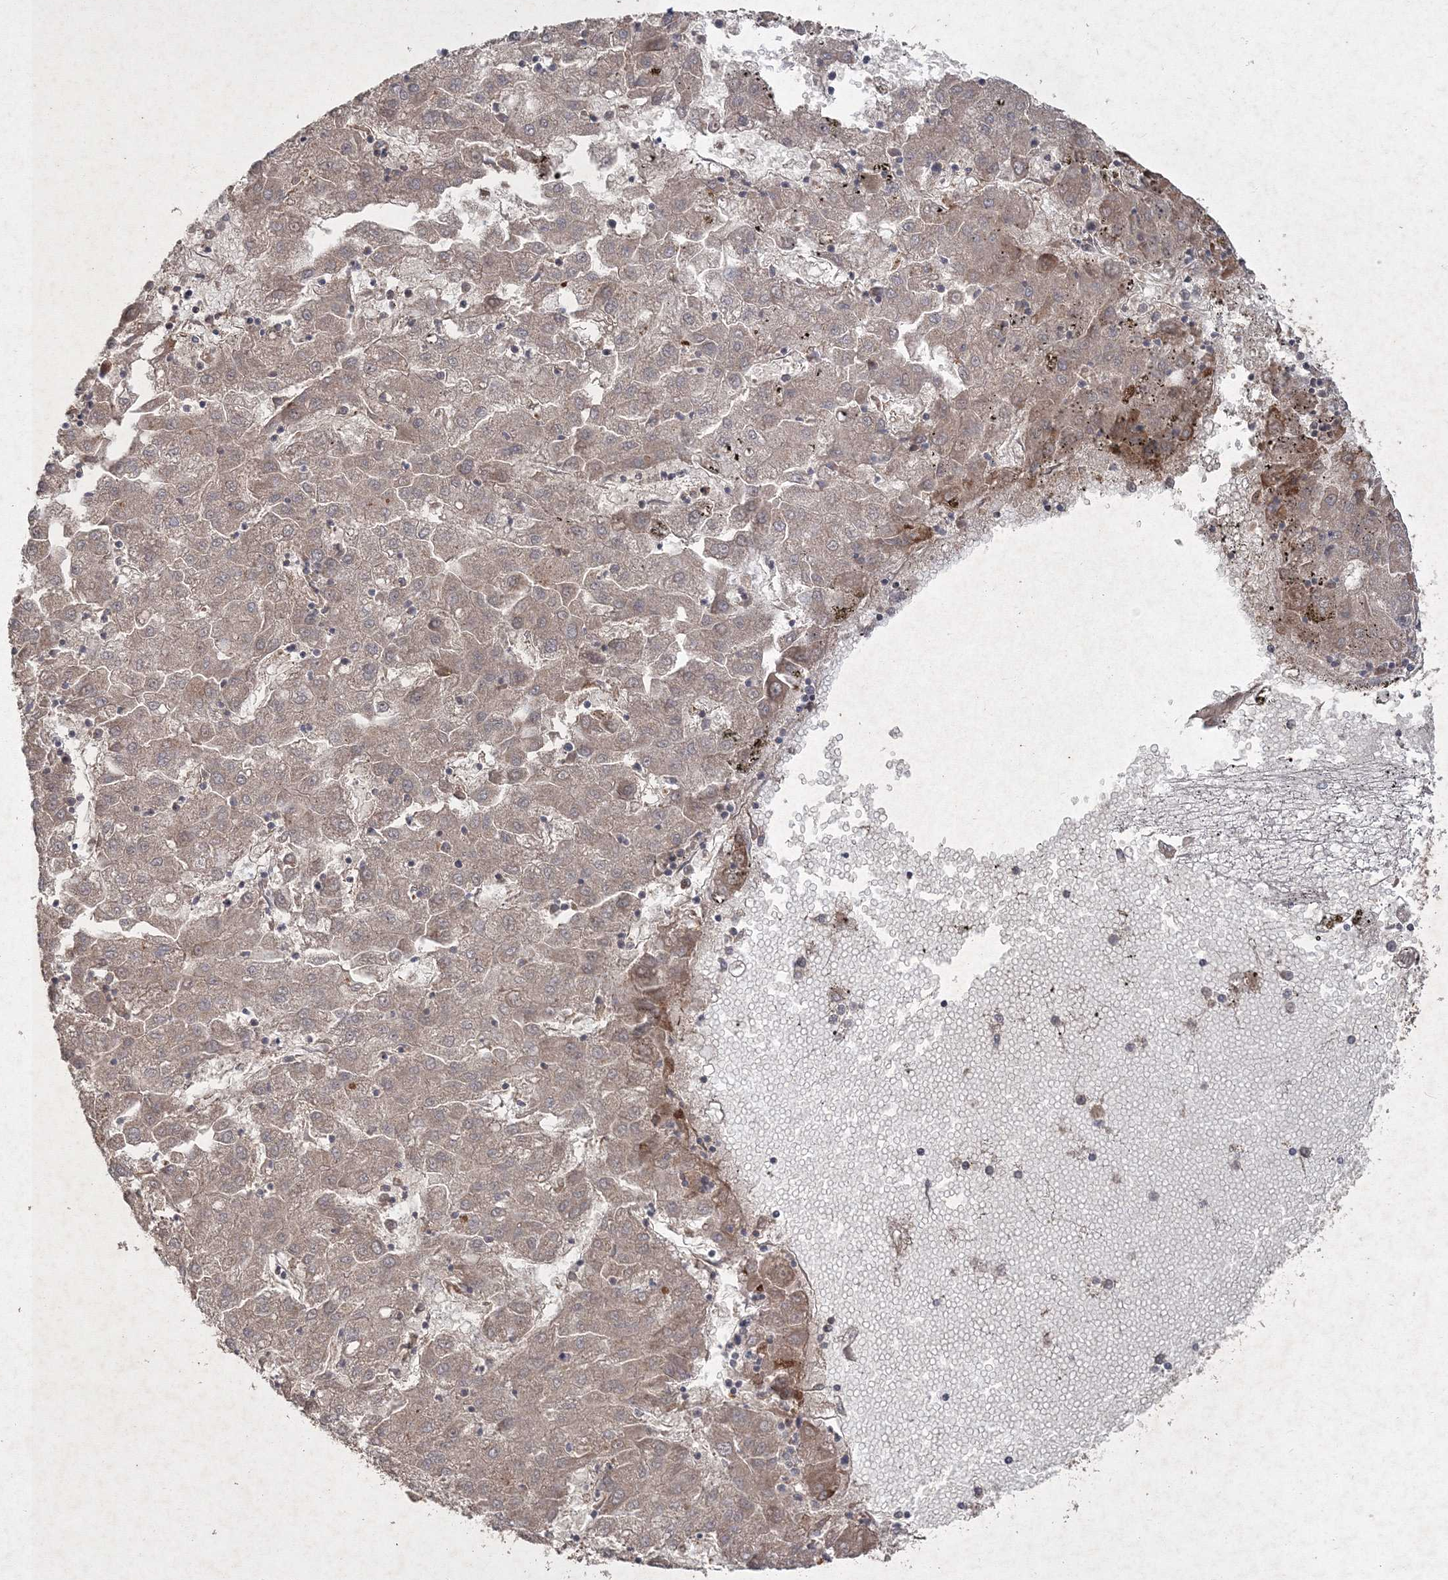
{"staining": {"intensity": "weak", "quantity": "25%-75%", "location": "cytoplasmic/membranous"}, "tissue": "liver cancer", "cell_type": "Tumor cells", "image_type": "cancer", "snomed": [{"axis": "morphology", "description": "Carcinoma, Hepatocellular, NOS"}, {"axis": "topography", "description": "Liver"}], "caption": "Immunohistochemical staining of human liver cancer reveals low levels of weak cytoplasmic/membranous staining in about 25%-75% of tumor cells.", "gene": "SPRY1", "patient": {"sex": "male", "age": 72}}